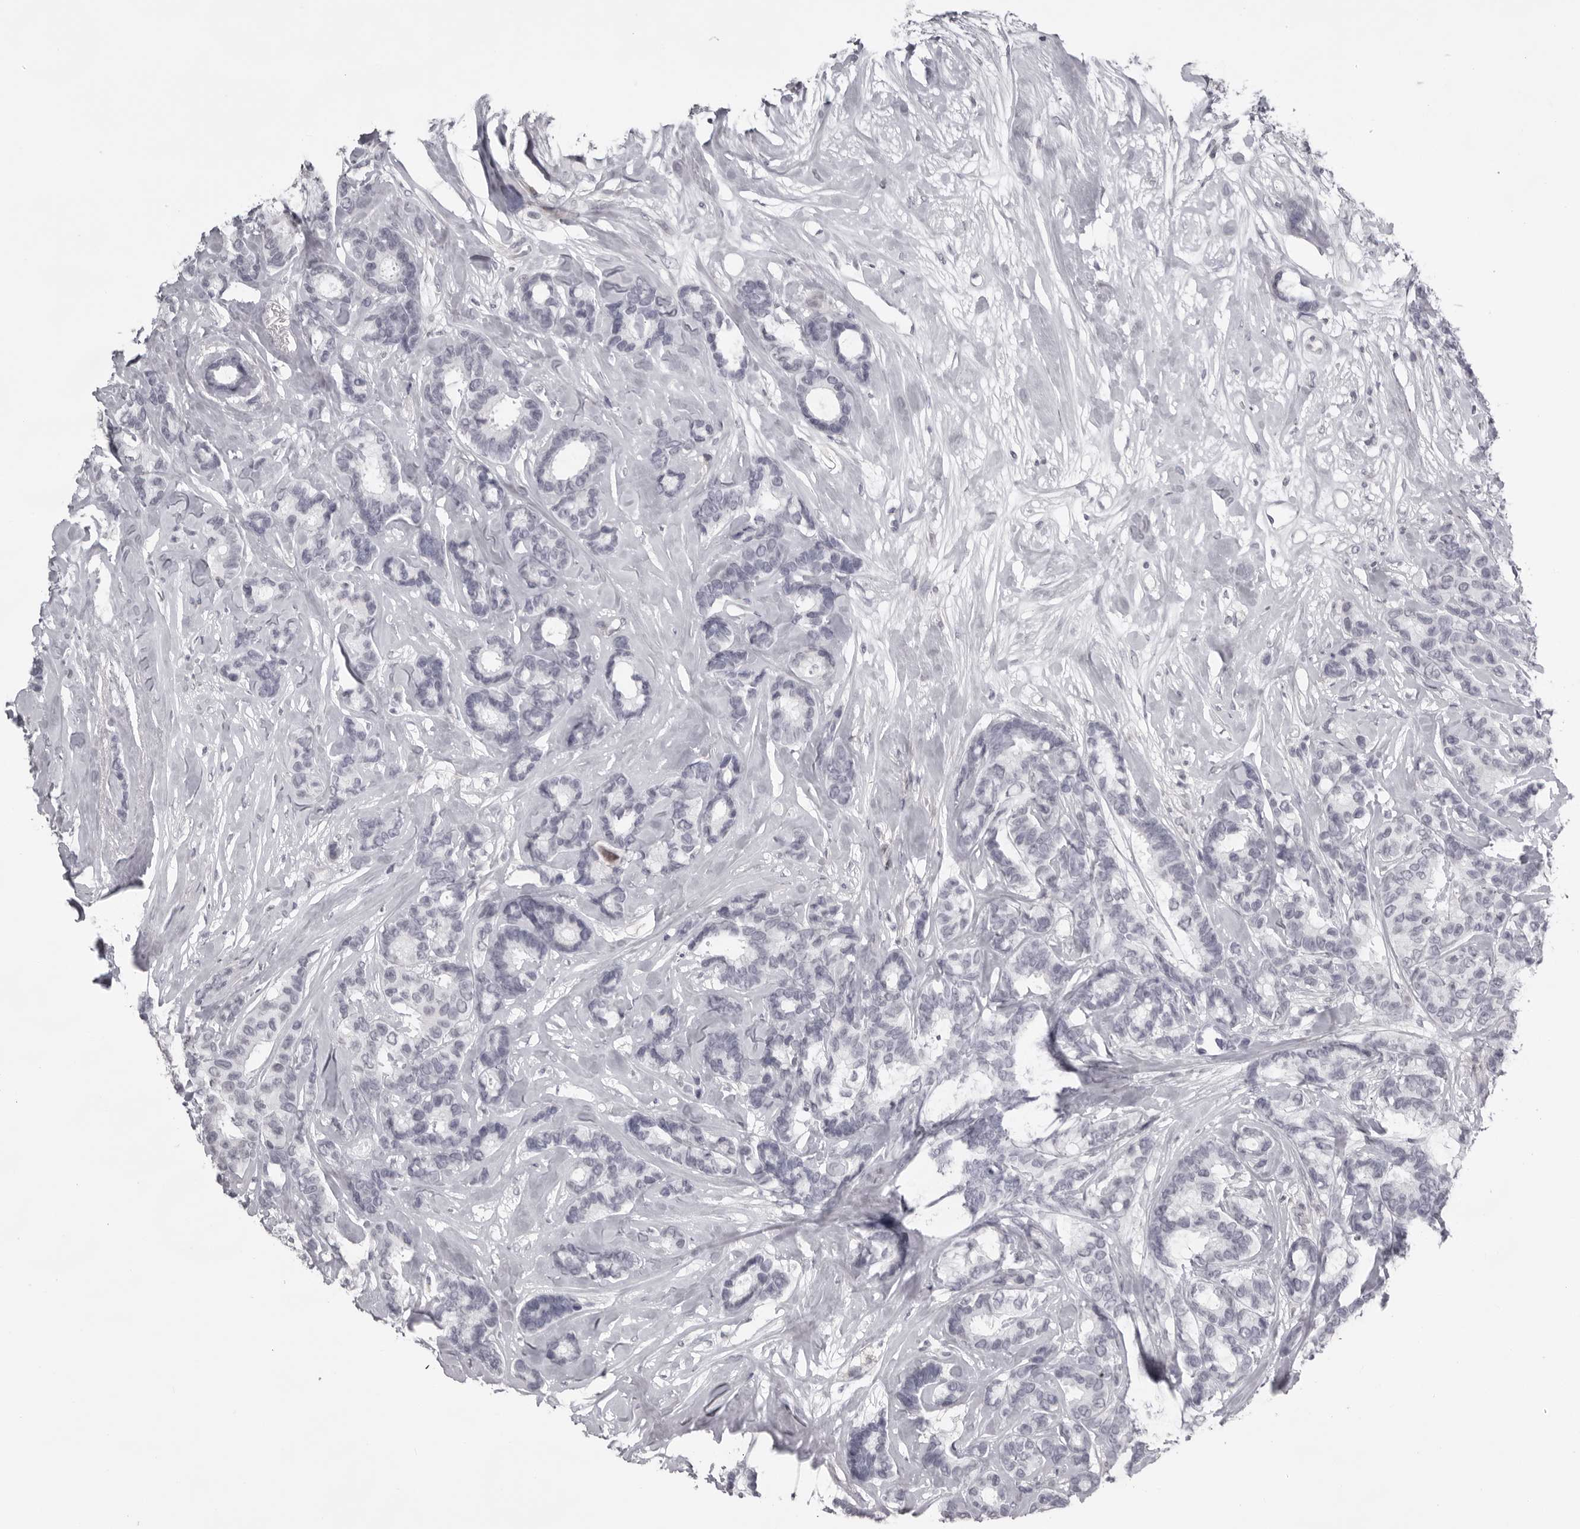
{"staining": {"intensity": "negative", "quantity": "none", "location": "none"}, "tissue": "breast cancer", "cell_type": "Tumor cells", "image_type": "cancer", "snomed": [{"axis": "morphology", "description": "Duct carcinoma"}, {"axis": "topography", "description": "Breast"}], "caption": "Photomicrograph shows no protein staining in tumor cells of breast cancer tissue.", "gene": "NUDT18", "patient": {"sex": "female", "age": 87}}